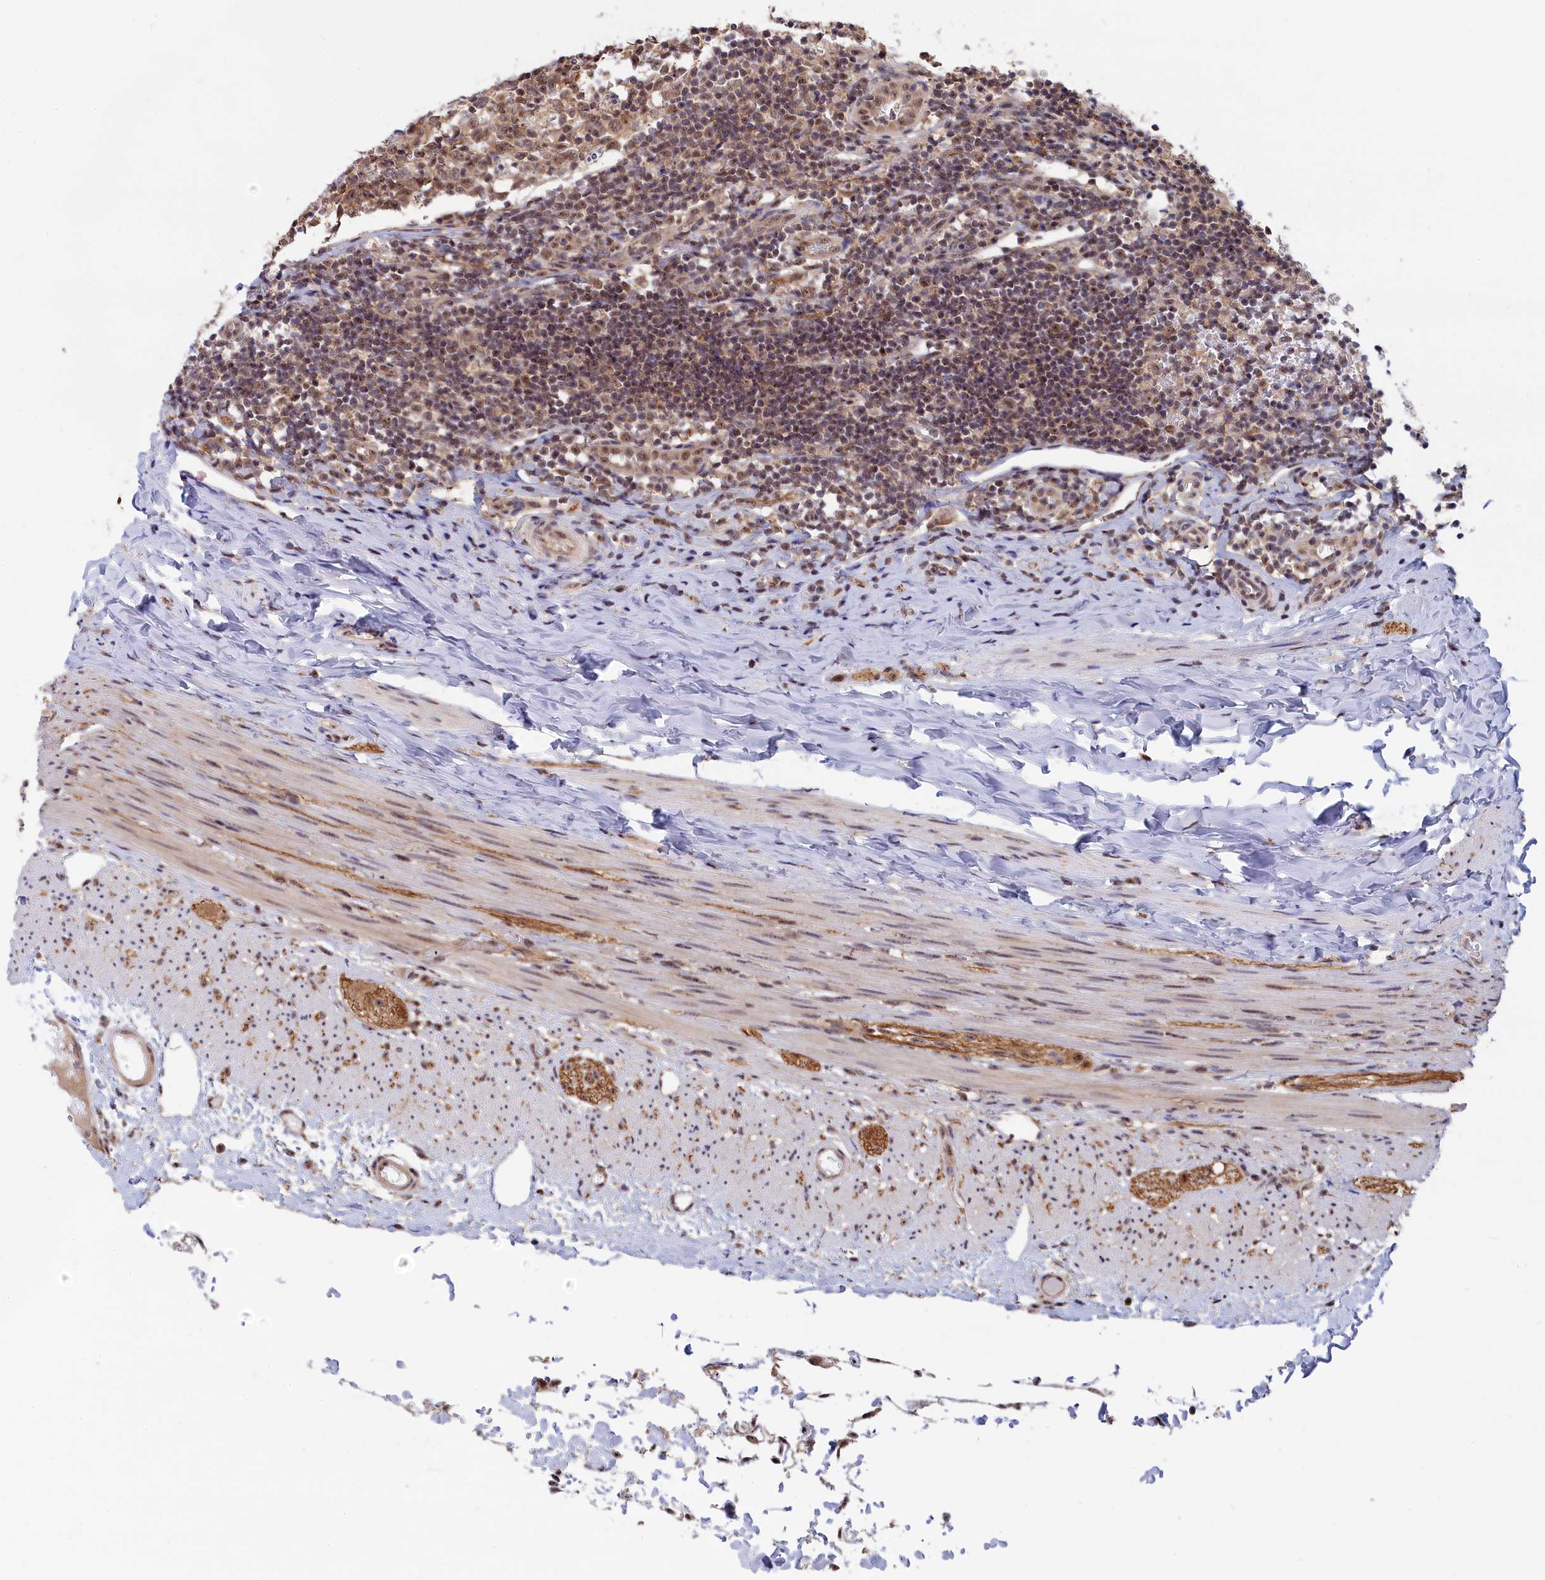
{"staining": {"intensity": "moderate", "quantity": ">75%", "location": "nuclear"}, "tissue": "appendix", "cell_type": "Glandular cells", "image_type": "normal", "snomed": [{"axis": "morphology", "description": "Normal tissue, NOS"}, {"axis": "topography", "description": "Appendix"}], "caption": "Approximately >75% of glandular cells in benign appendix exhibit moderate nuclear protein staining as visualized by brown immunohistochemical staining.", "gene": "TAB1", "patient": {"sex": "male", "age": 8}}